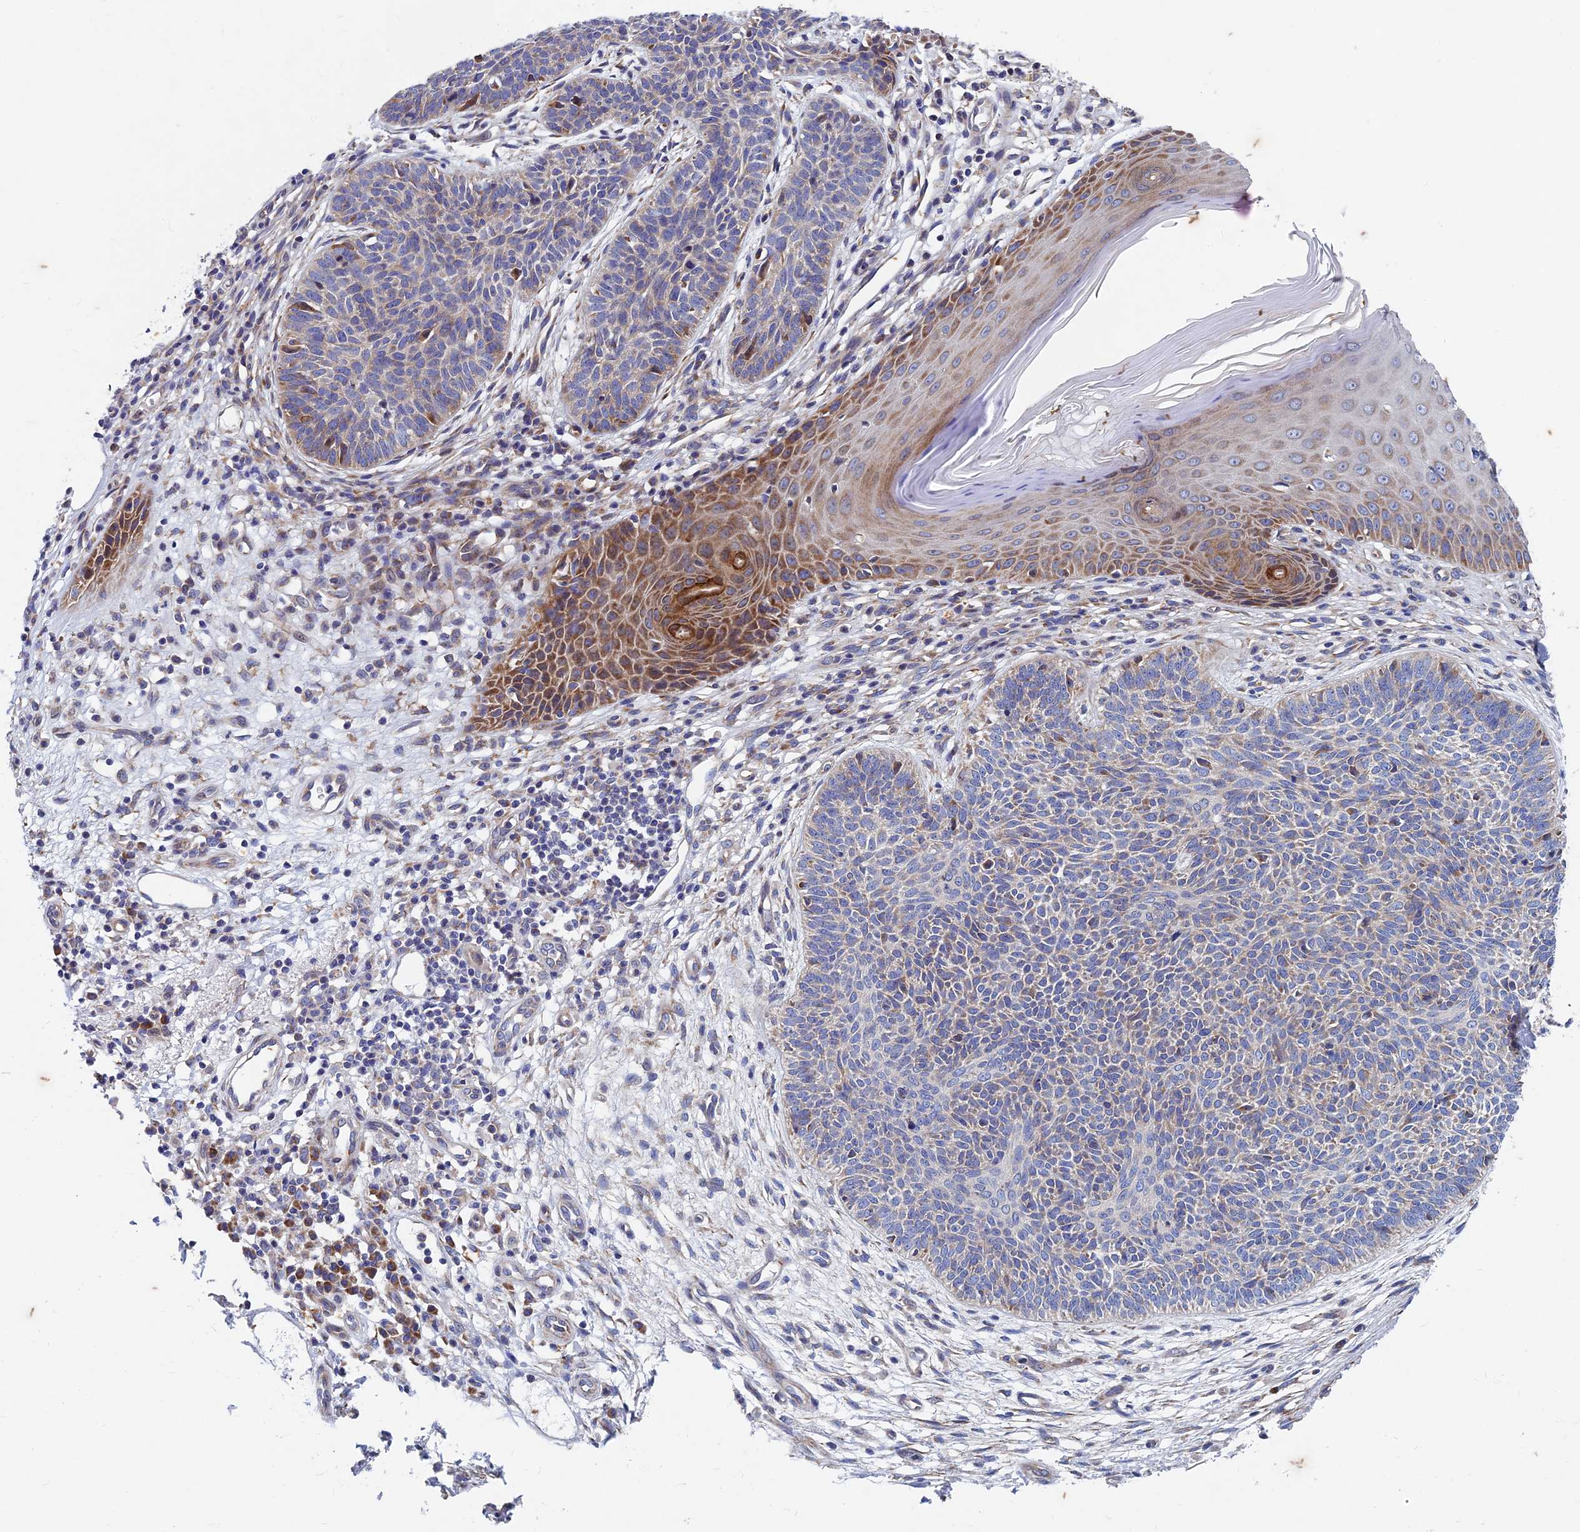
{"staining": {"intensity": "negative", "quantity": "none", "location": "none"}, "tissue": "skin cancer", "cell_type": "Tumor cells", "image_type": "cancer", "snomed": [{"axis": "morphology", "description": "Basal cell carcinoma"}, {"axis": "topography", "description": "Skin"}], "caption": "Skin cancer stained for a protein using immunohistochemistry (IHC) displays no staining tumor cells.", "gene": "AP4S1", "patient": {"sex": "female", "age": 66}}